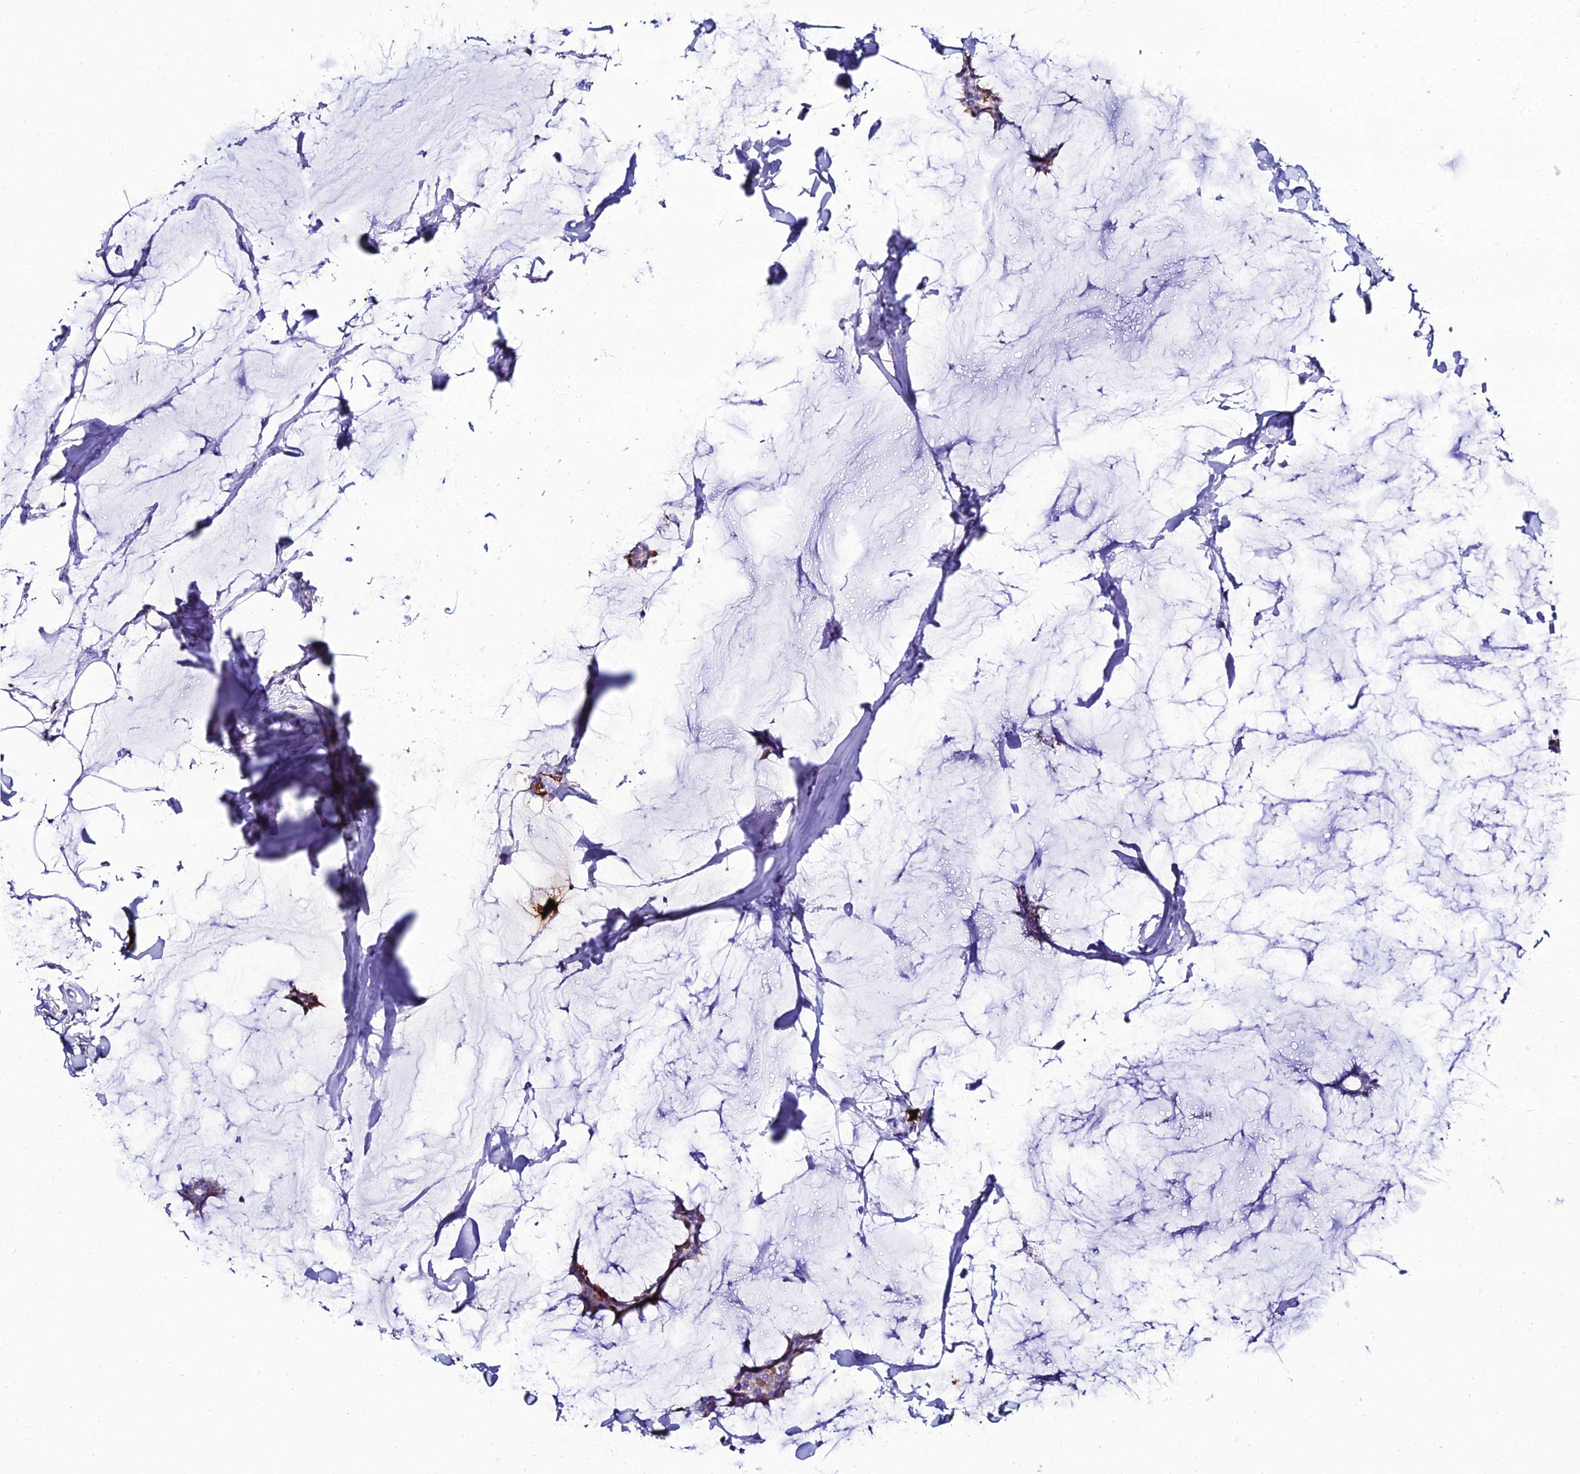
{"staining": {"intensity": "moderate", "quantity": ">75%", "location": "cytoplasmic/membranous"}, "tissue": "breast cancer", "cell_type": "Tumor cells", "image_type": "cancer", "snomed": [{"axis": "morphology", "description": "Duct carcinoma"}, {"axis": "topography", "description": "Breast"}], "caption": "Breast intraductal carcinoma stained with DAB (3,3'-diaminobenzidine) IHC demonstrates medium levels of moderate cytoplasmic/membranous positivity in about >75% of tumor cells.", "gene": "TXNDC5", "patient": {"sex": "female", "age": 93}}